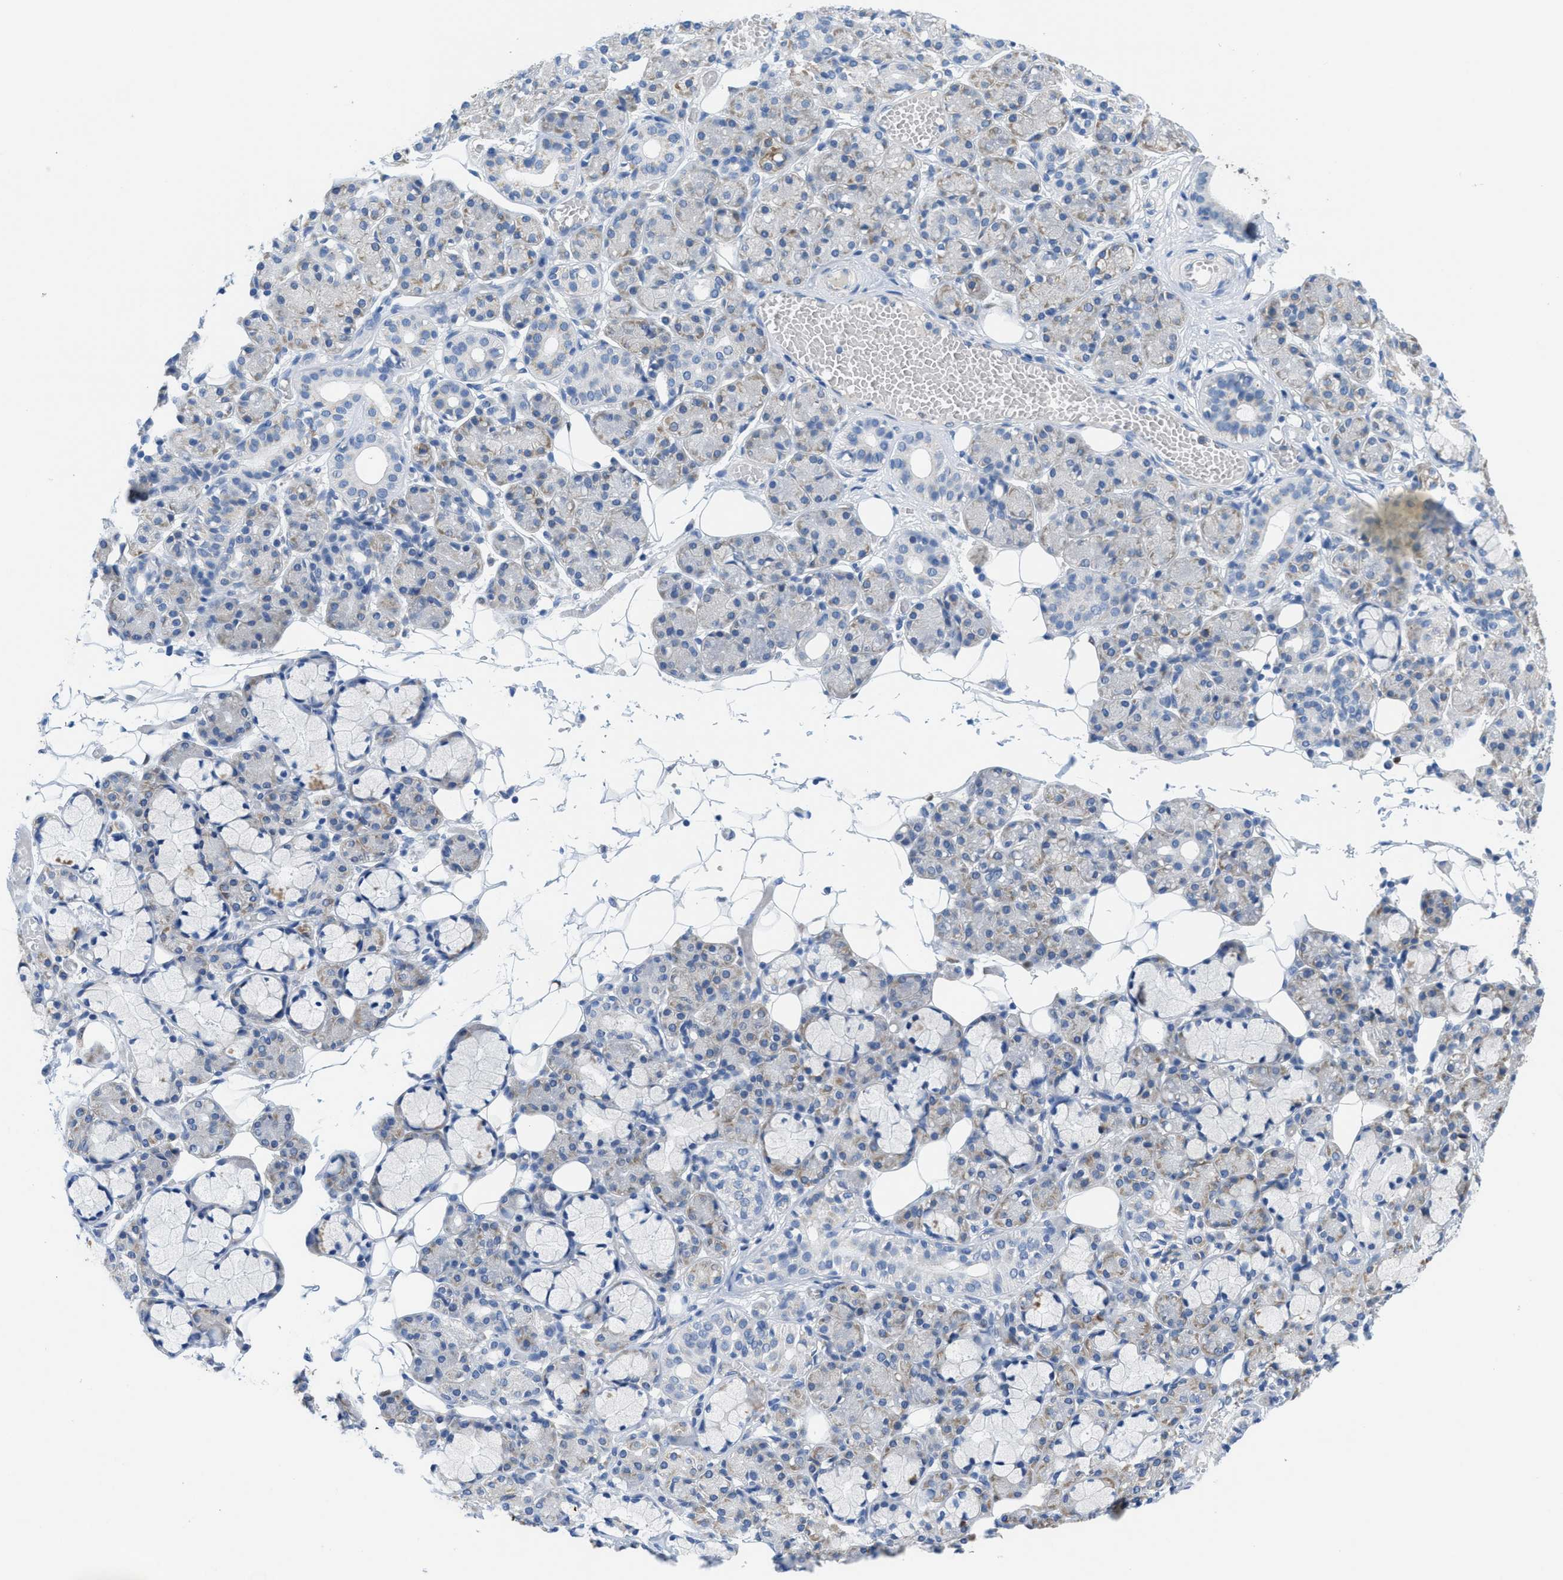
{"staining": {"intensity": "weak", "quantity": "25%-75%", "location": "cytoplasmic/membranous"}, "tissue": "salivary gland", "cell_type": "Glandular cells", "image_type": "normal", "snomed": [{"axis": "morphology", "description": "Normal tissue, NOS"}, {"axis": "topography", "description": "Salivary gland"}], "caption": "The image exhibits immunohistochemical staining of normal salivary gland. There is weak cytoplasmic/membranous expression is identified in approximately 25%-75% of glandular cells. Immunohistochemistry stains the protein in brown and the nuclei are stained blue.", "gene": "PTDSS1", "patient": {"sex": "male", "age": 63}}